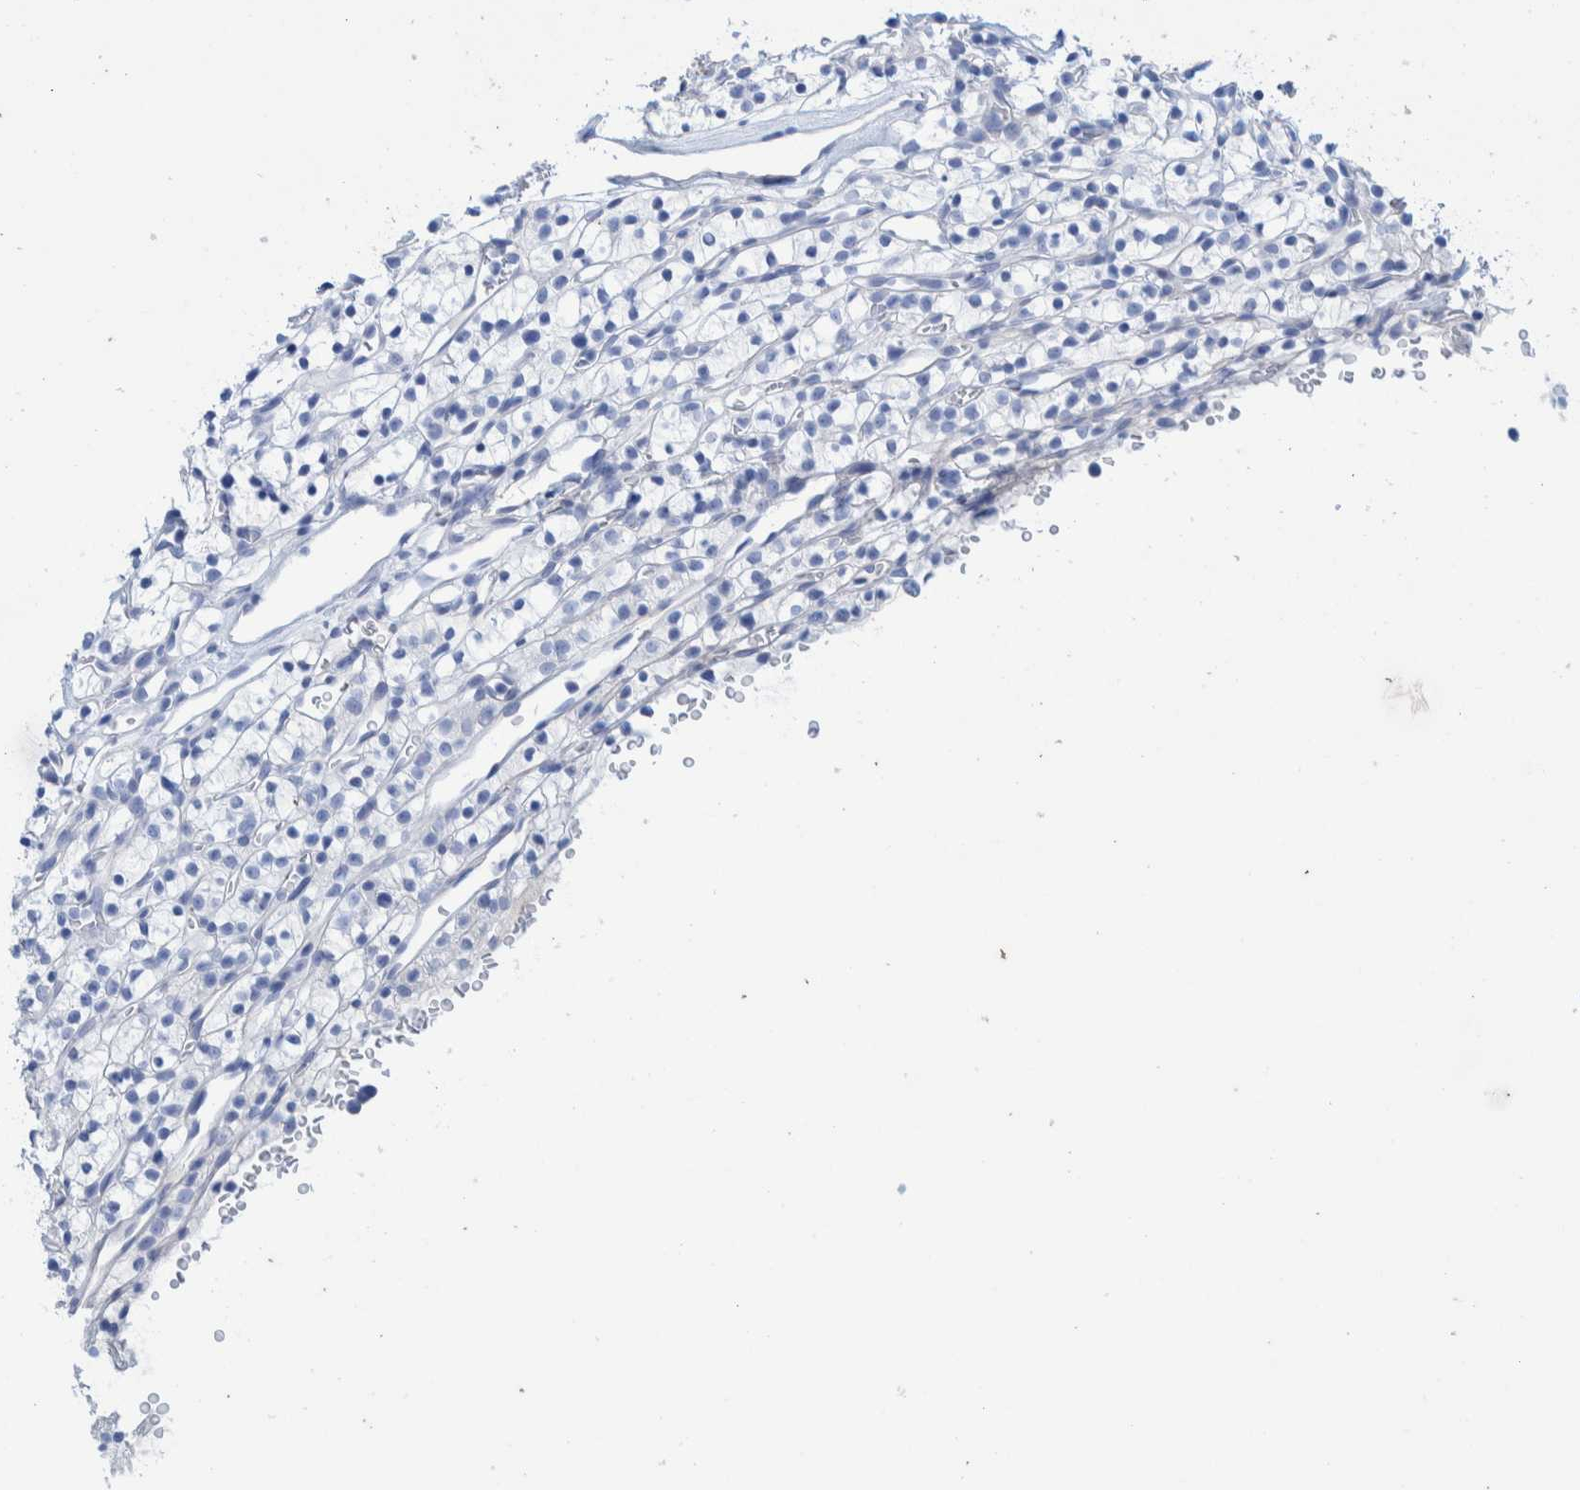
{"staining": {"intensity": "negative", "quantity": "none", "location": "none"}, "tissue": "renal cancer", "cell_type": "Tumor cells", "image_type": "cancer", "snomed": [{"axis": "morphology", "description": "Adenocarcinoma, NOS"}, {"axis": "topography", "description": "Kidney"}], "caption": "Renal adenocarcinoma was stained to show a protein in brown. There is no significant positivity in tumor cells. The staining is performed using DAB brown chromogen with nuclei counter-stained in using hematoxylin.", "gene": "PERP", "patient": {"sex": "female", "age": 57}}